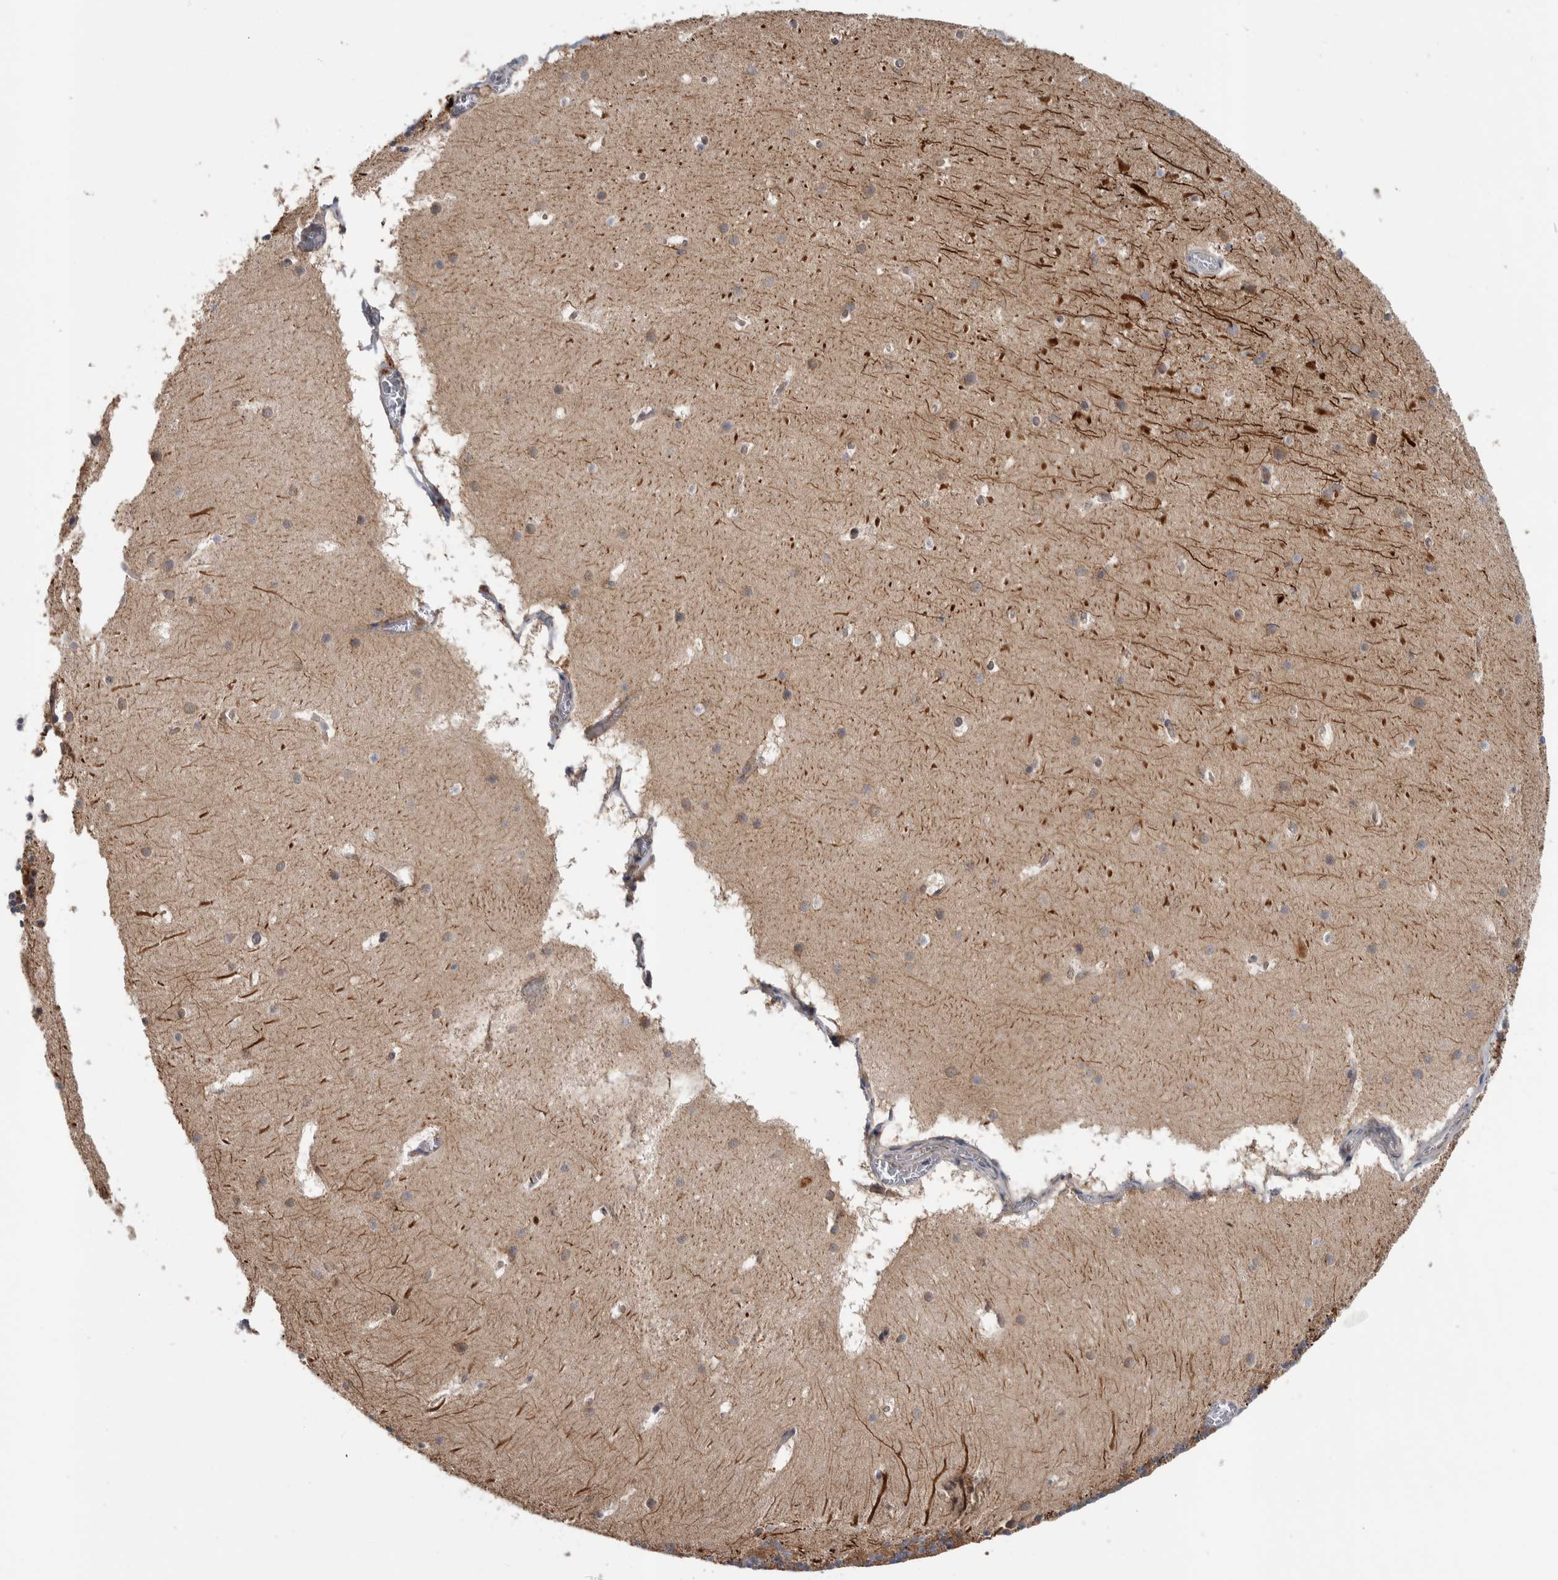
{"staining": {"intensity": "weak", "quantity": ">75%", "location": "cytoplasmic/membranous"}, "tissue": "cerebellum", "cell_type": "Cells in granular layer", "image_type": "normal", "snomed": [{"axis": "morphology", "description": "Normal tissue, NOS"}, {"axis": "topography", "description": "Cerebellum"}], "caption": "Immunohistochemical staining of unremarkable cerebellum displays >75% levels of weak cytoplasmic/membranous protein positivity in about >75% of cells in granular layer.", "gene": "SDCBP", "patient": {"sex": "male", "age": 45}}